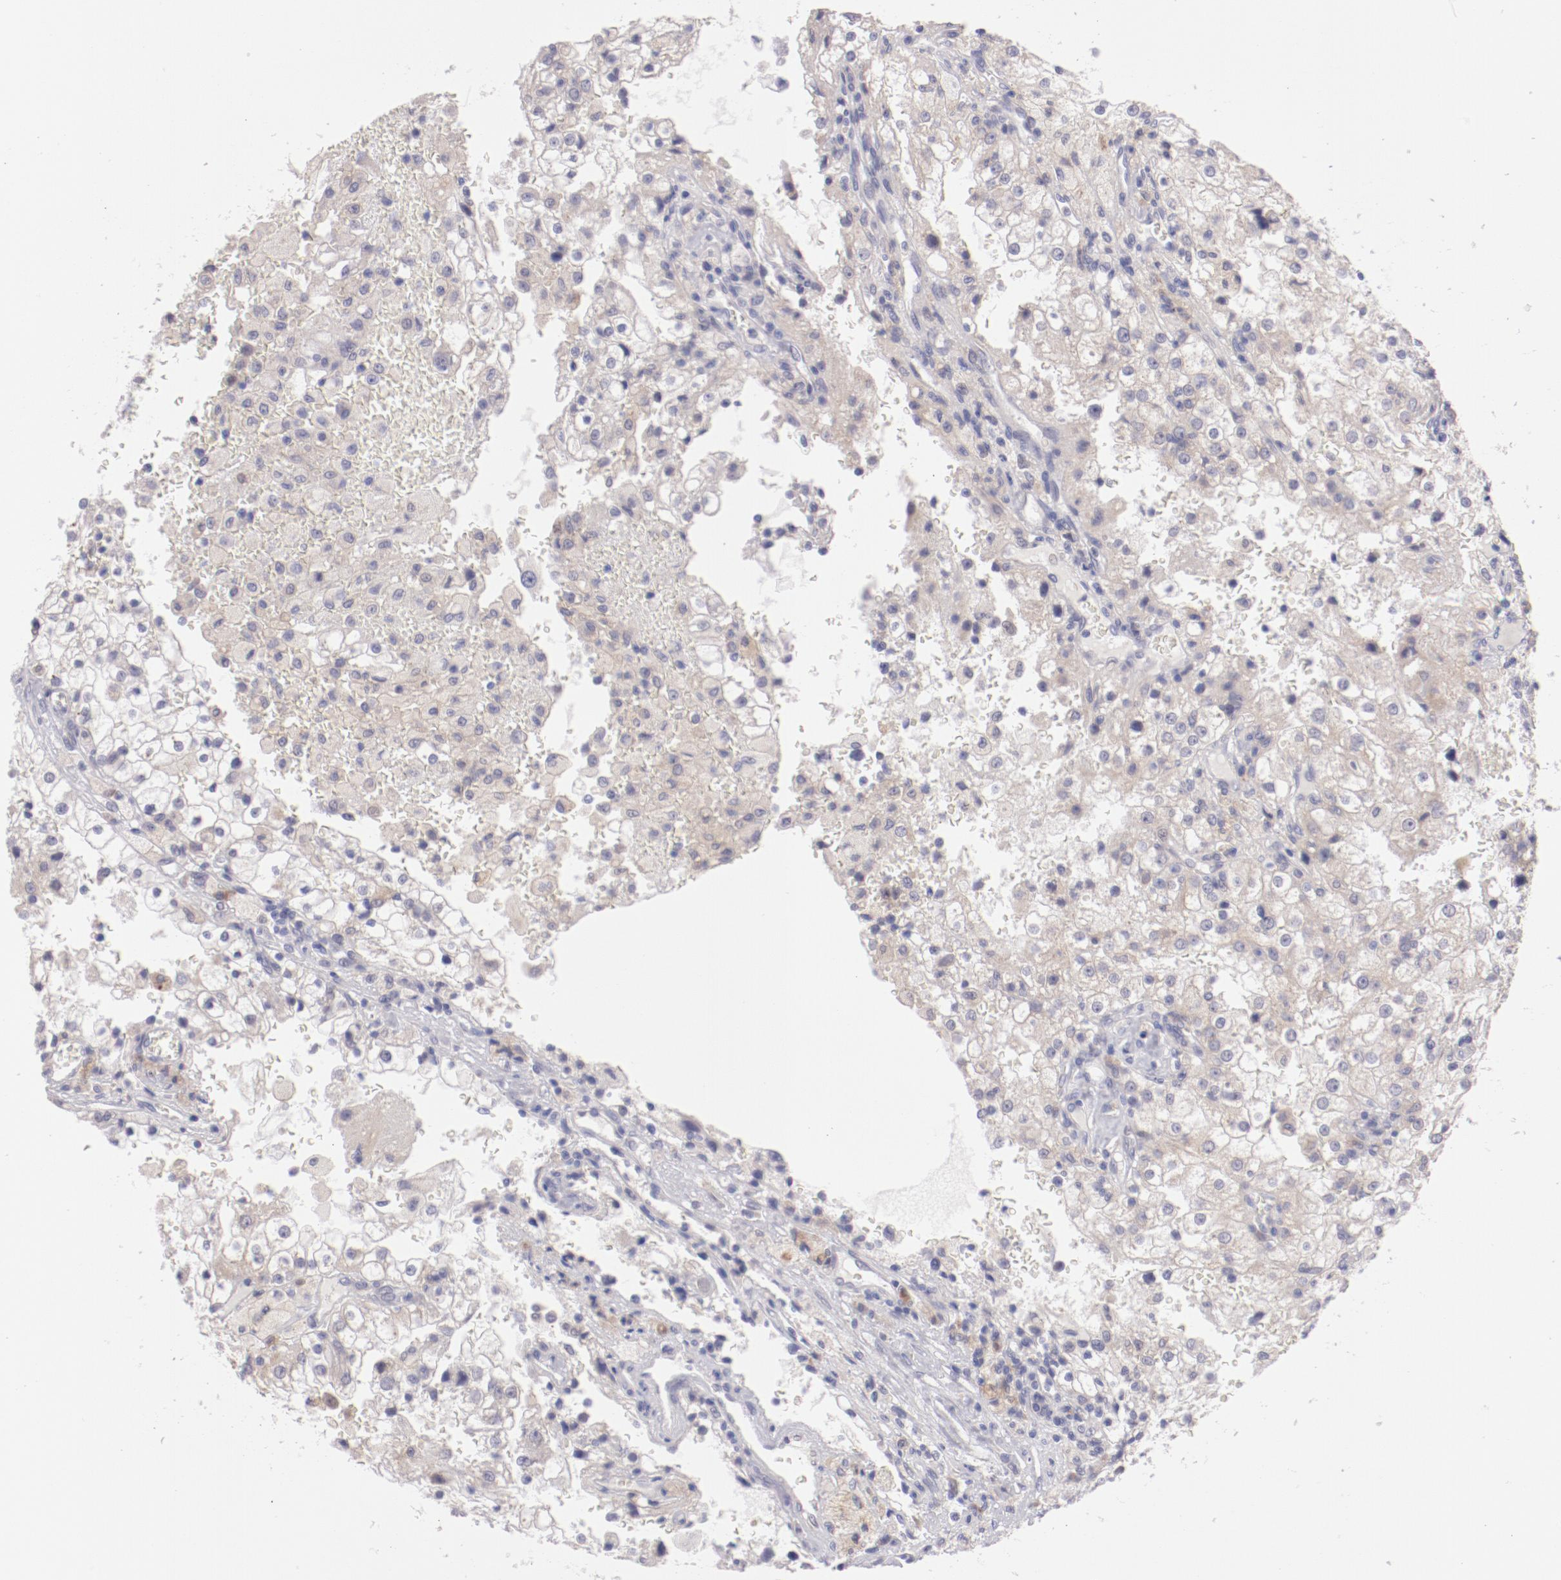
{"staining": {"intensity": "weak", "quantity": "25%-75%", "location": "cytoplasmic/membranous"}, "tissue": "renal cancer", "cell_type": "Tumor cells", "image_type": "cancer", "snomed": [{"axis": "morphology", "description": "Adenocarcinoma, NOS"}, {"axis": "topography", "description": "Kidney"}], "caption": "Immunohistochemistry (DAB (3,3'-diaminobenzidine)) staining of adenocarcinoma (renal) exhibits weak cytoplasmic/membranous protein positivity in approximately 25%-75% of tumor cells.", "gene": "TRAF3", "patient": {"sex": "female", "age": 74}}